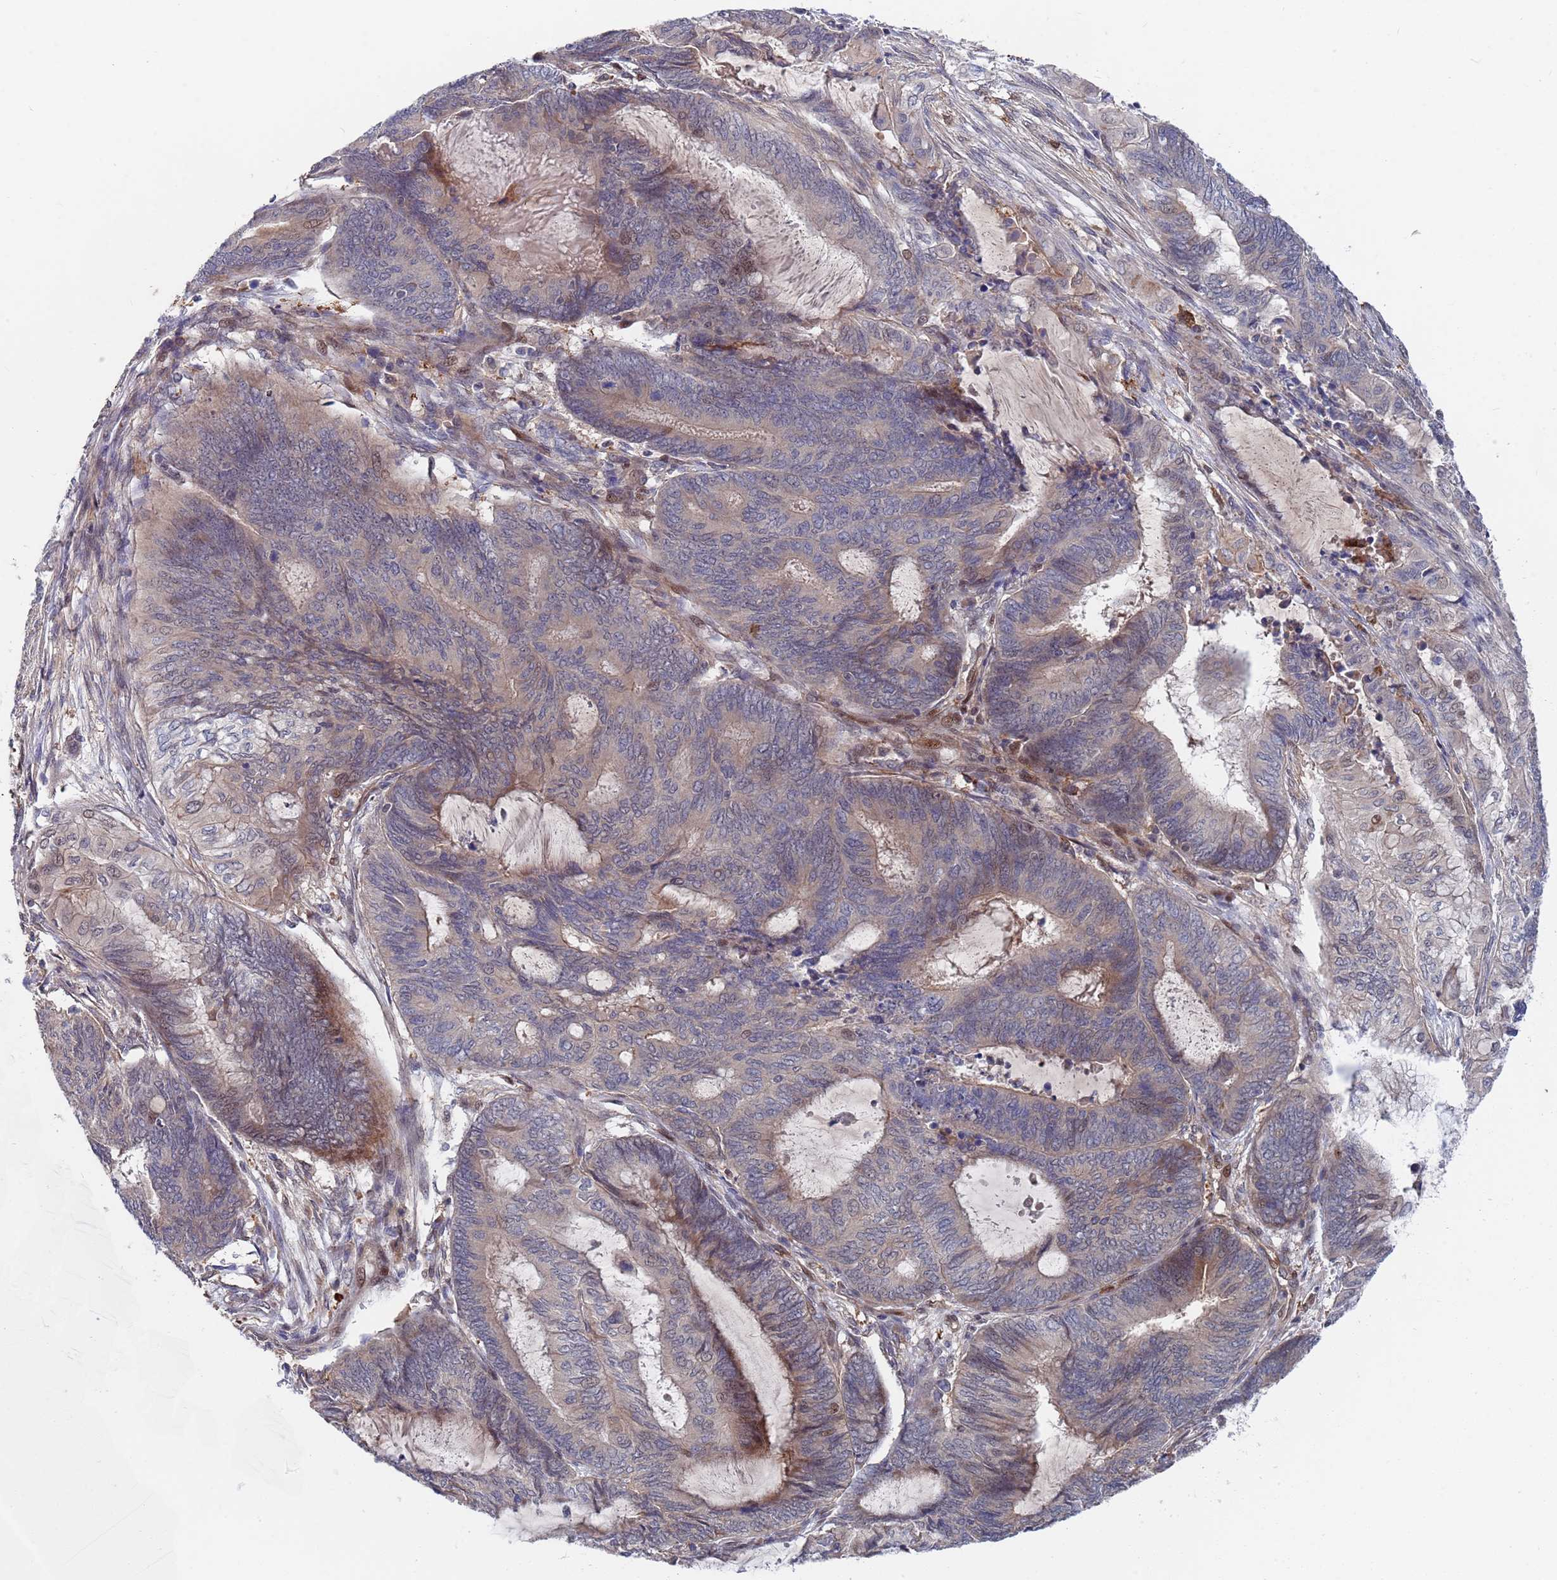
{"staining": {"intensity": "weak", "quantity": "<25%", "location": "cytoplasmic/membranous"}, "tissue": "endometrial cancer", "cell_type": "Tumor cells", "image_type": "cancer", "snomed": [{"axis": "morphology", "description": "Adenocarcinoma, NOS"}, {"axis": "topography", "description": "Uterus"}, {"axis": "topography", "description": "Endometrium"}], "caption": "The histopathology image shows no significant positivity in tumor cells of adenocarcinoma (endometrial).", "gene": "TMBIM6", "patient": {"sex": "female", "age": 70}}